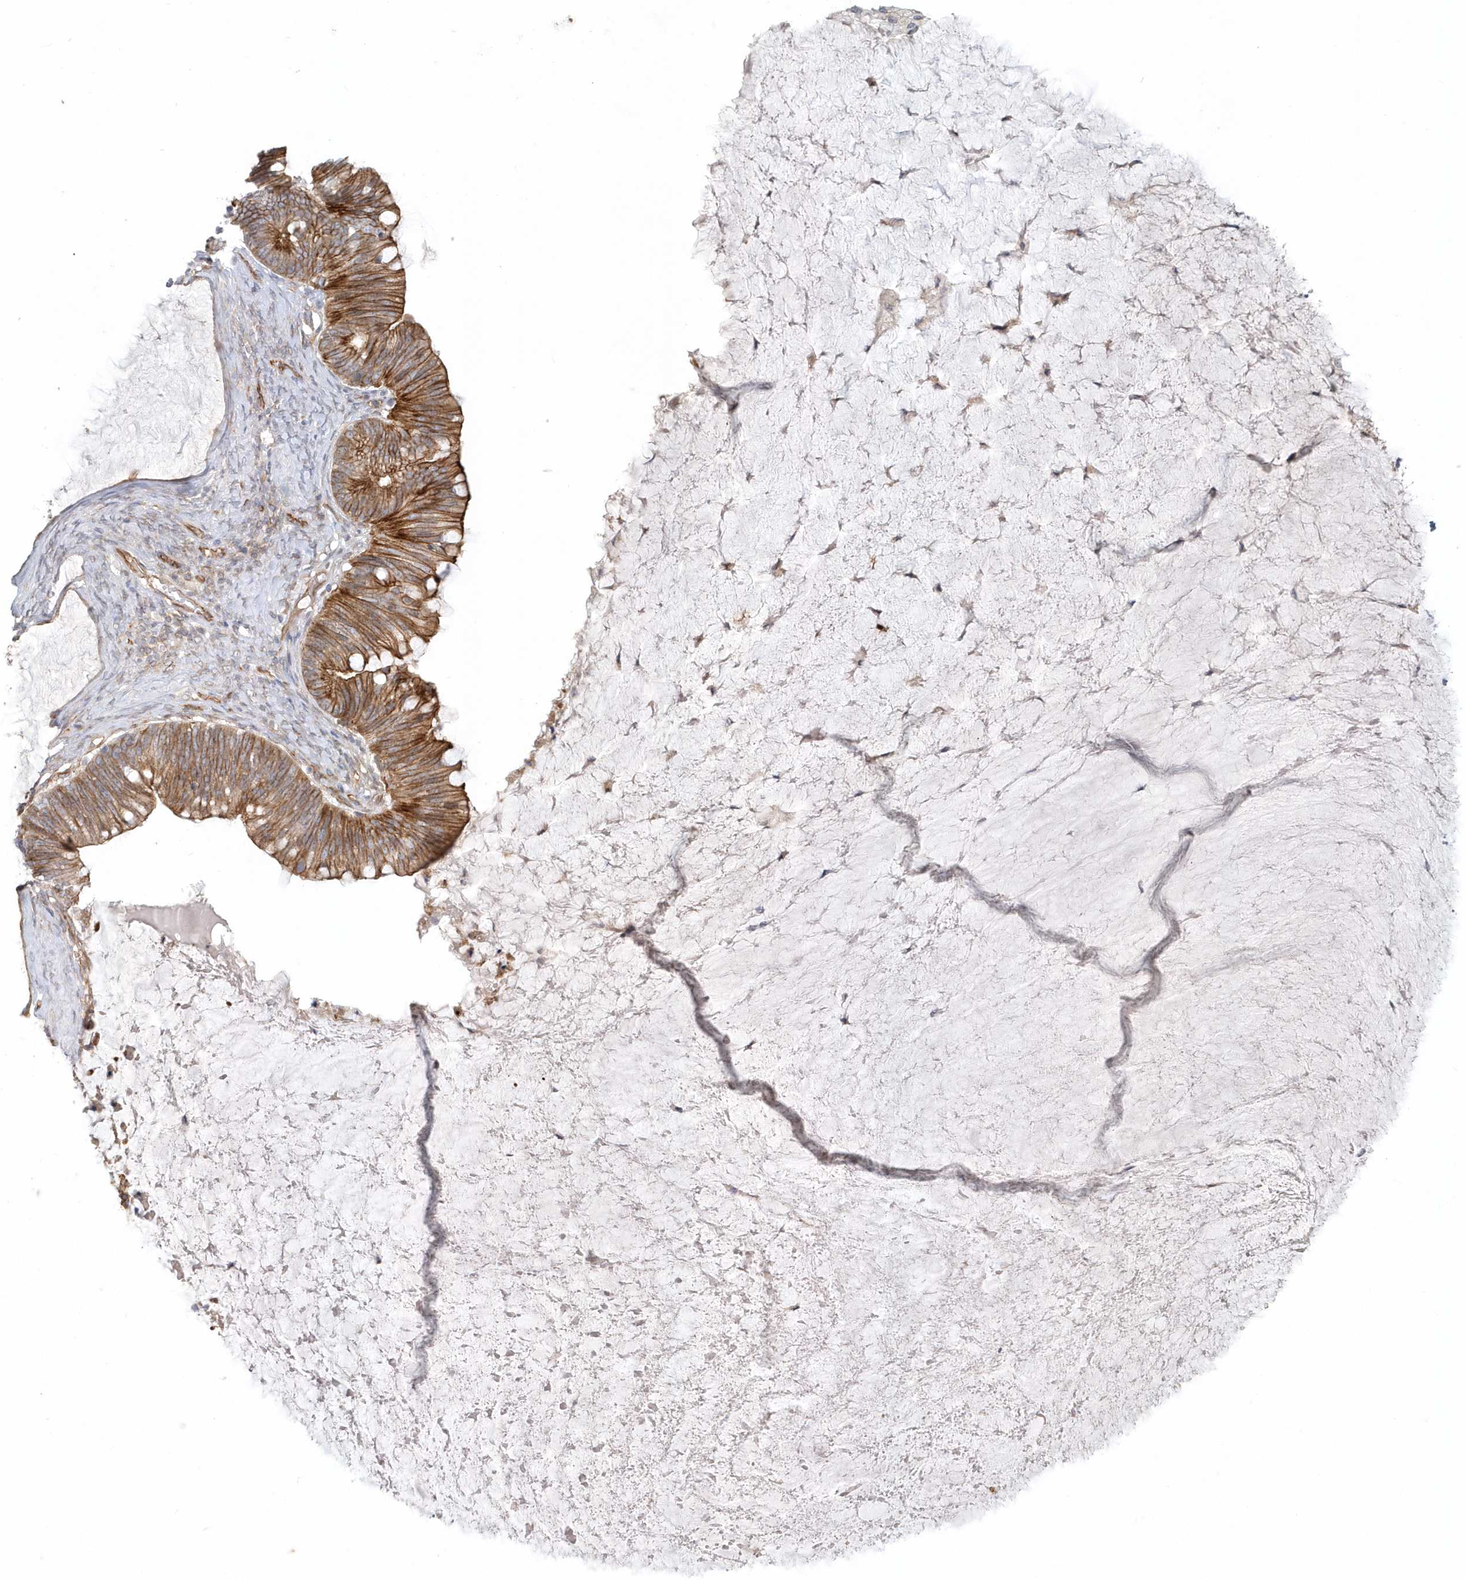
{"staining": {"intensity": "moderate", "quantity": ">75%", "location": "cytoplasmic/membranous"}, "tissue": "ovarian cancer", "cell_type": "Tumor cells", "image_type": "cancer", "snomed": [{"axis": "morphology", "description": "Cystadenocarcinoma, mucinous, NOS"}, {"axis": "topography", "description": "Ovary"}], "caption": "Moderate cytoplasmic/membranous protein positivity is seen in about >75% of tumor cells in mucinous cystadenocarcinoma (ovarian).", "gene": "DNAH1", "patient": {"sex": "female", "age": 61}}